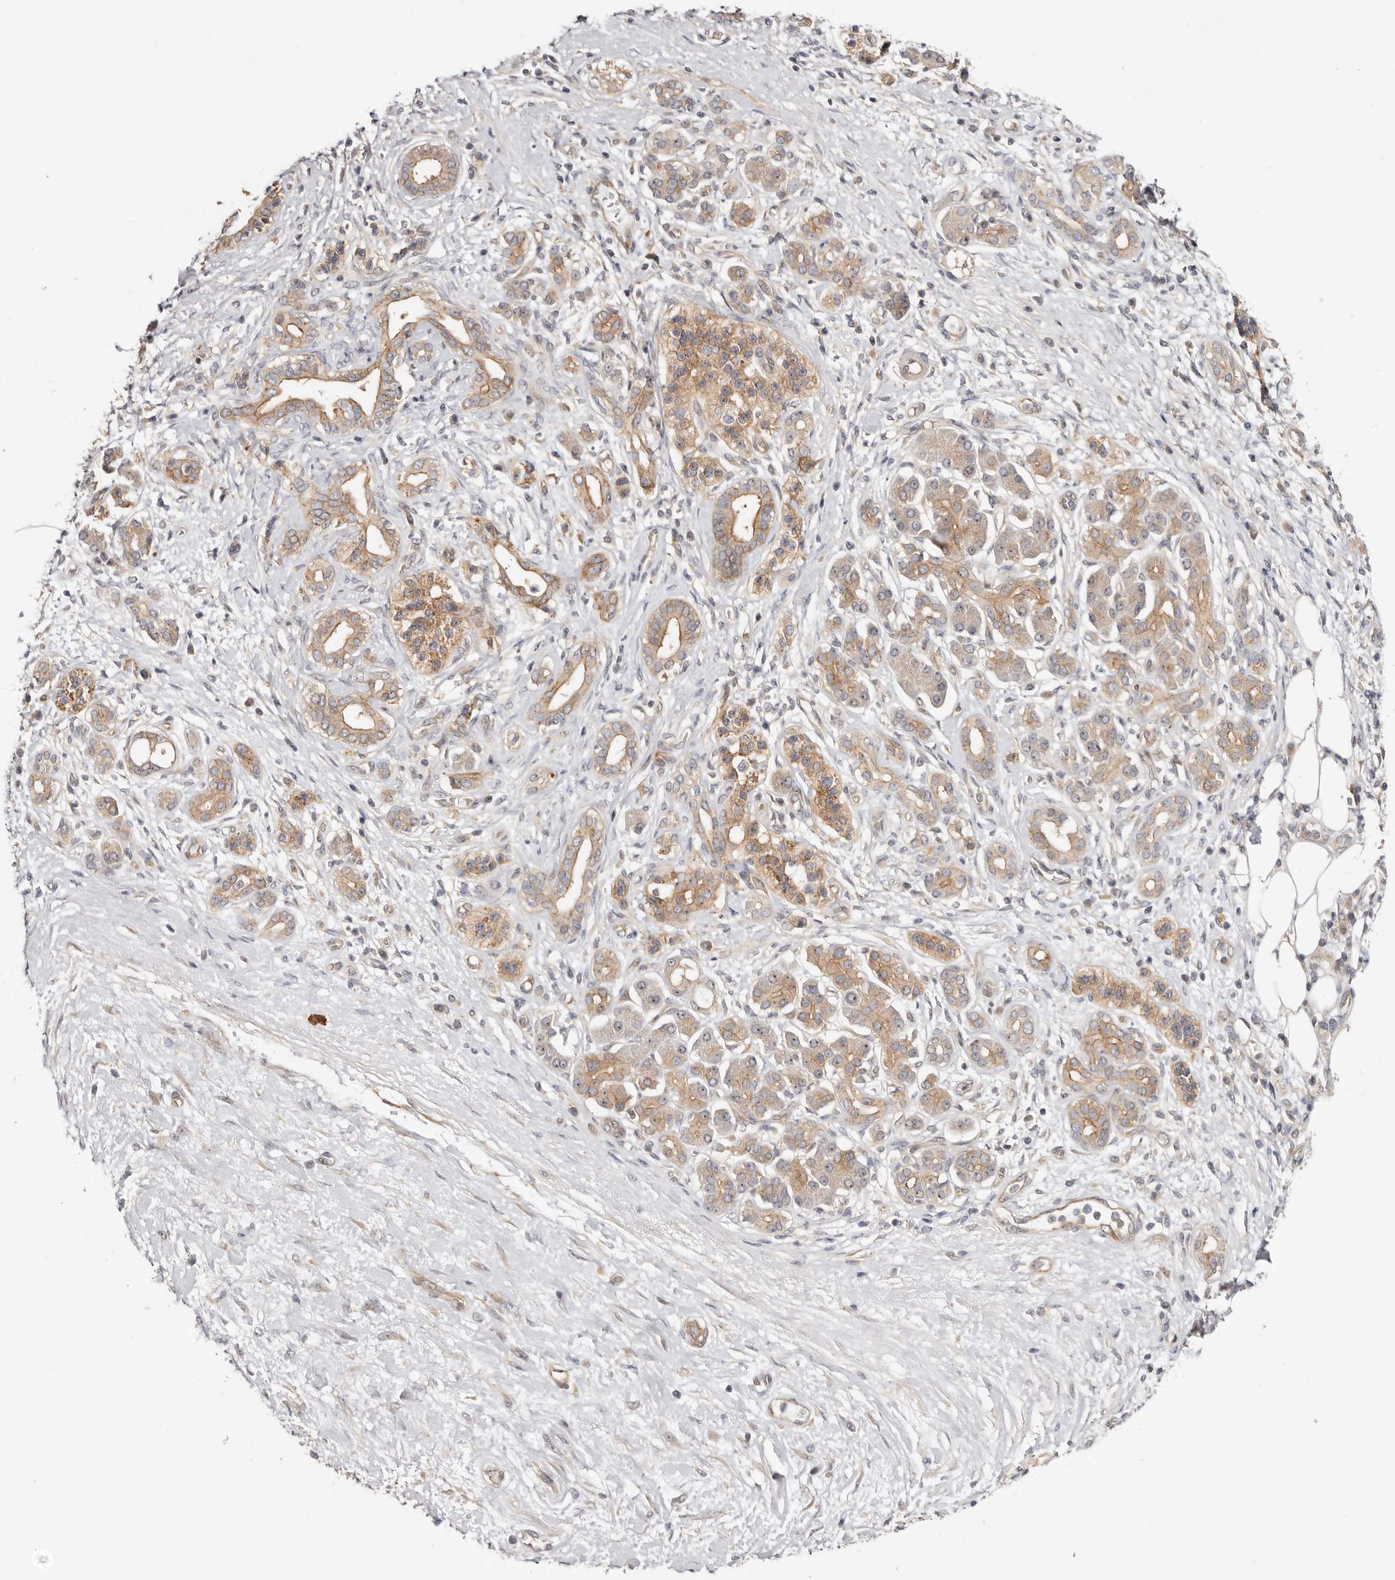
{"staining": {"intensity": "moderate", "quantity": ">75%", "location": "cytoplasmic/membranous,nuclear"}, "tissue": "pancreatic cancer", "cell_type": "Tumor cells", "image_type": "cancer", "snomed": [{"axis": "morphology", "description": "Adenocarcinoma, NOS"}, {"axis": "topography", "description": "Pancreas"}], "caption": "Human pancreatic adenocarcinoma stained with a protein marker displays moderate staining in tumor cells.", "gene": "PANK4", "patient": {"sex": "male", "age": 78}}